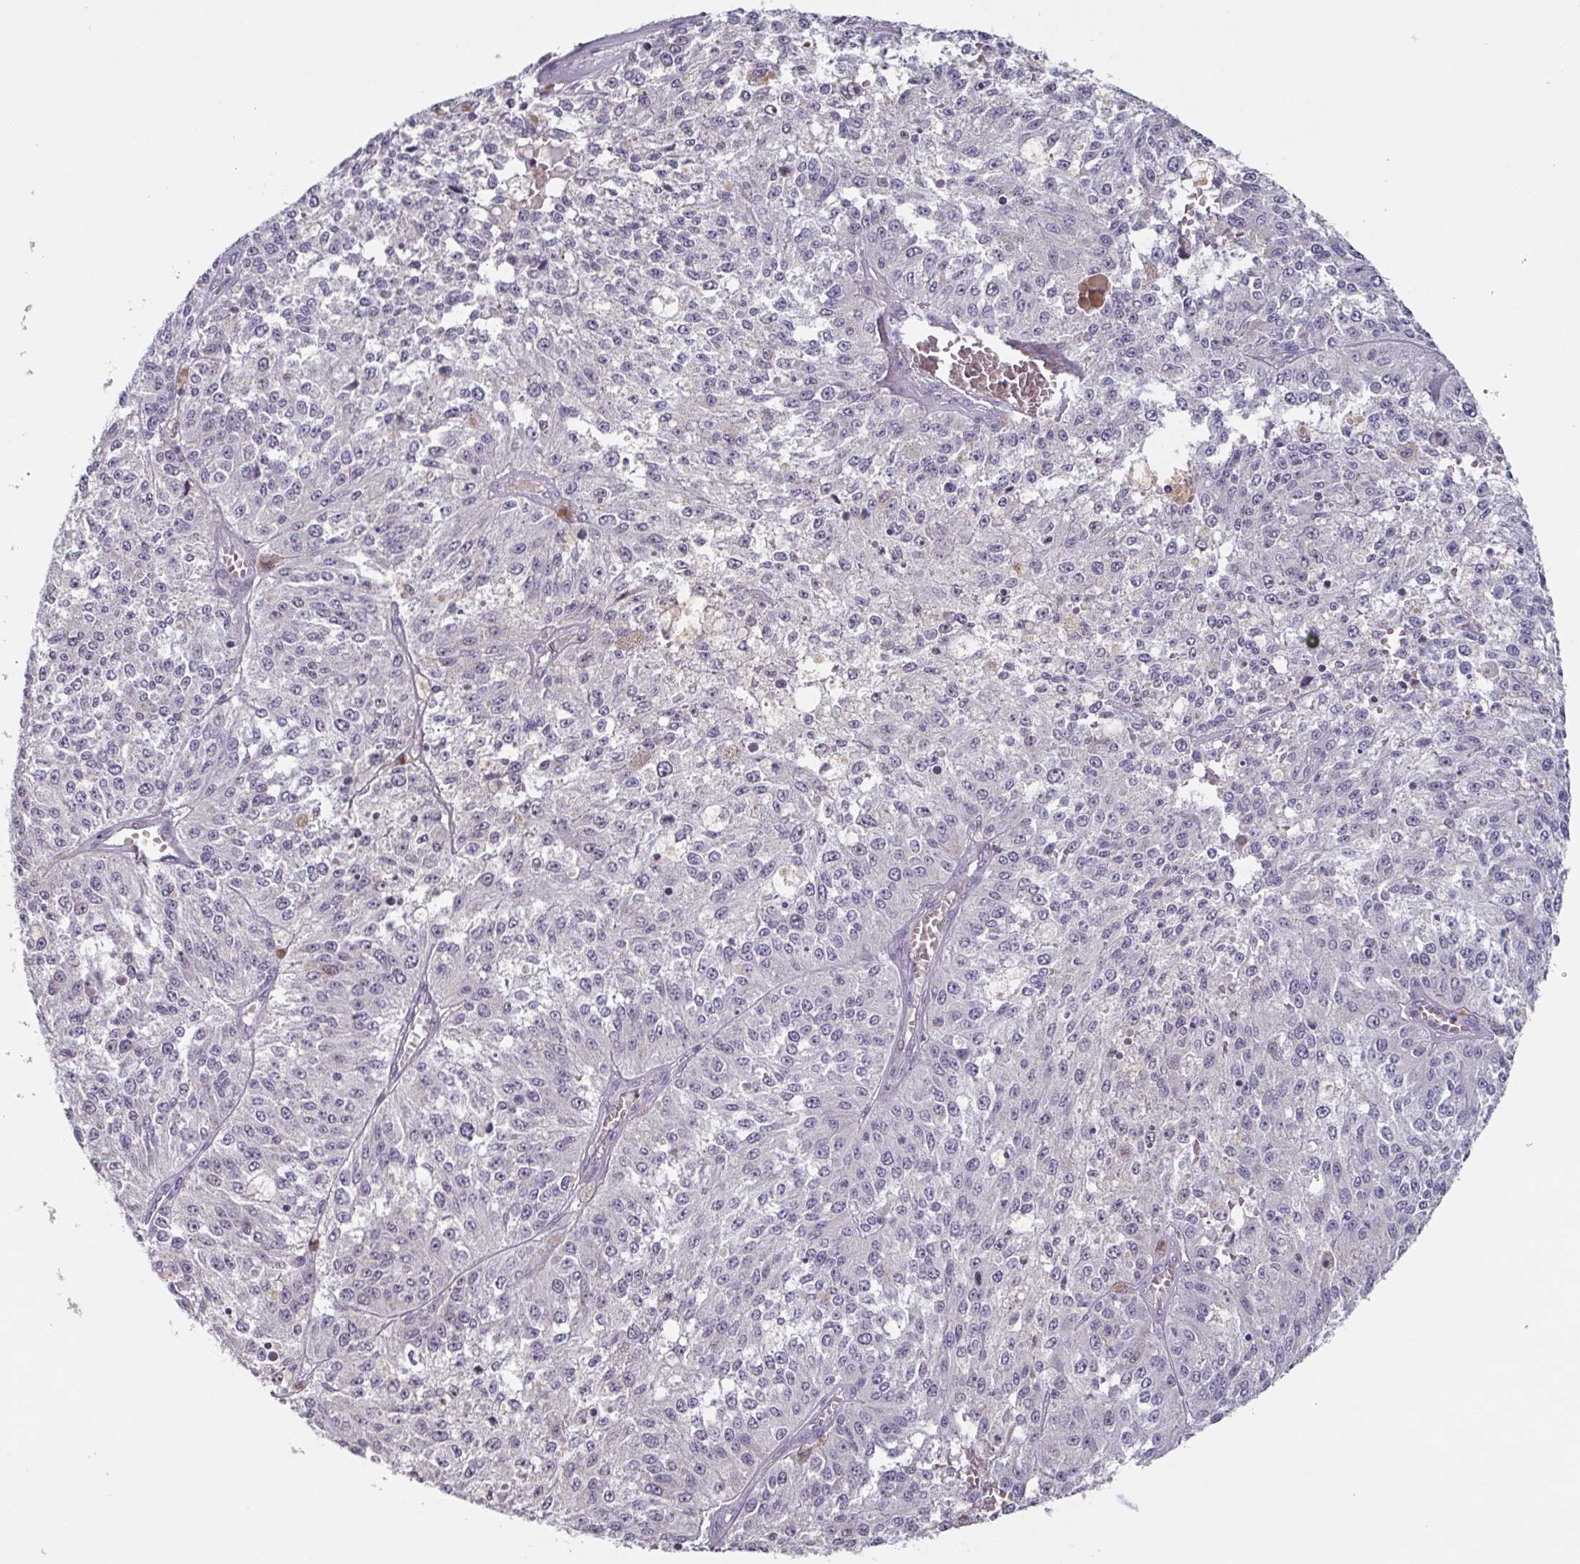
{"staining": {"intensity": "negative", "quantity": "none", "location": "none"}, "tissue": "melanoma", "cell_type": "Tumor cells", "image_type": "cancer", "snomed": [{"axis": "morphology", "description": "Malignant melanoma, Metastatic site"}, {"axis": "topography", "description": "Lymph node"}], "caption": "IHC micrograph of neoplastic tissue: melanoma stained with DAB (3,3'-diaminobenzidine) exhibits no significant protein positivity in tumor cells.", "gene": "GHRL", "patient": {"sex": "female", "age": 64}}